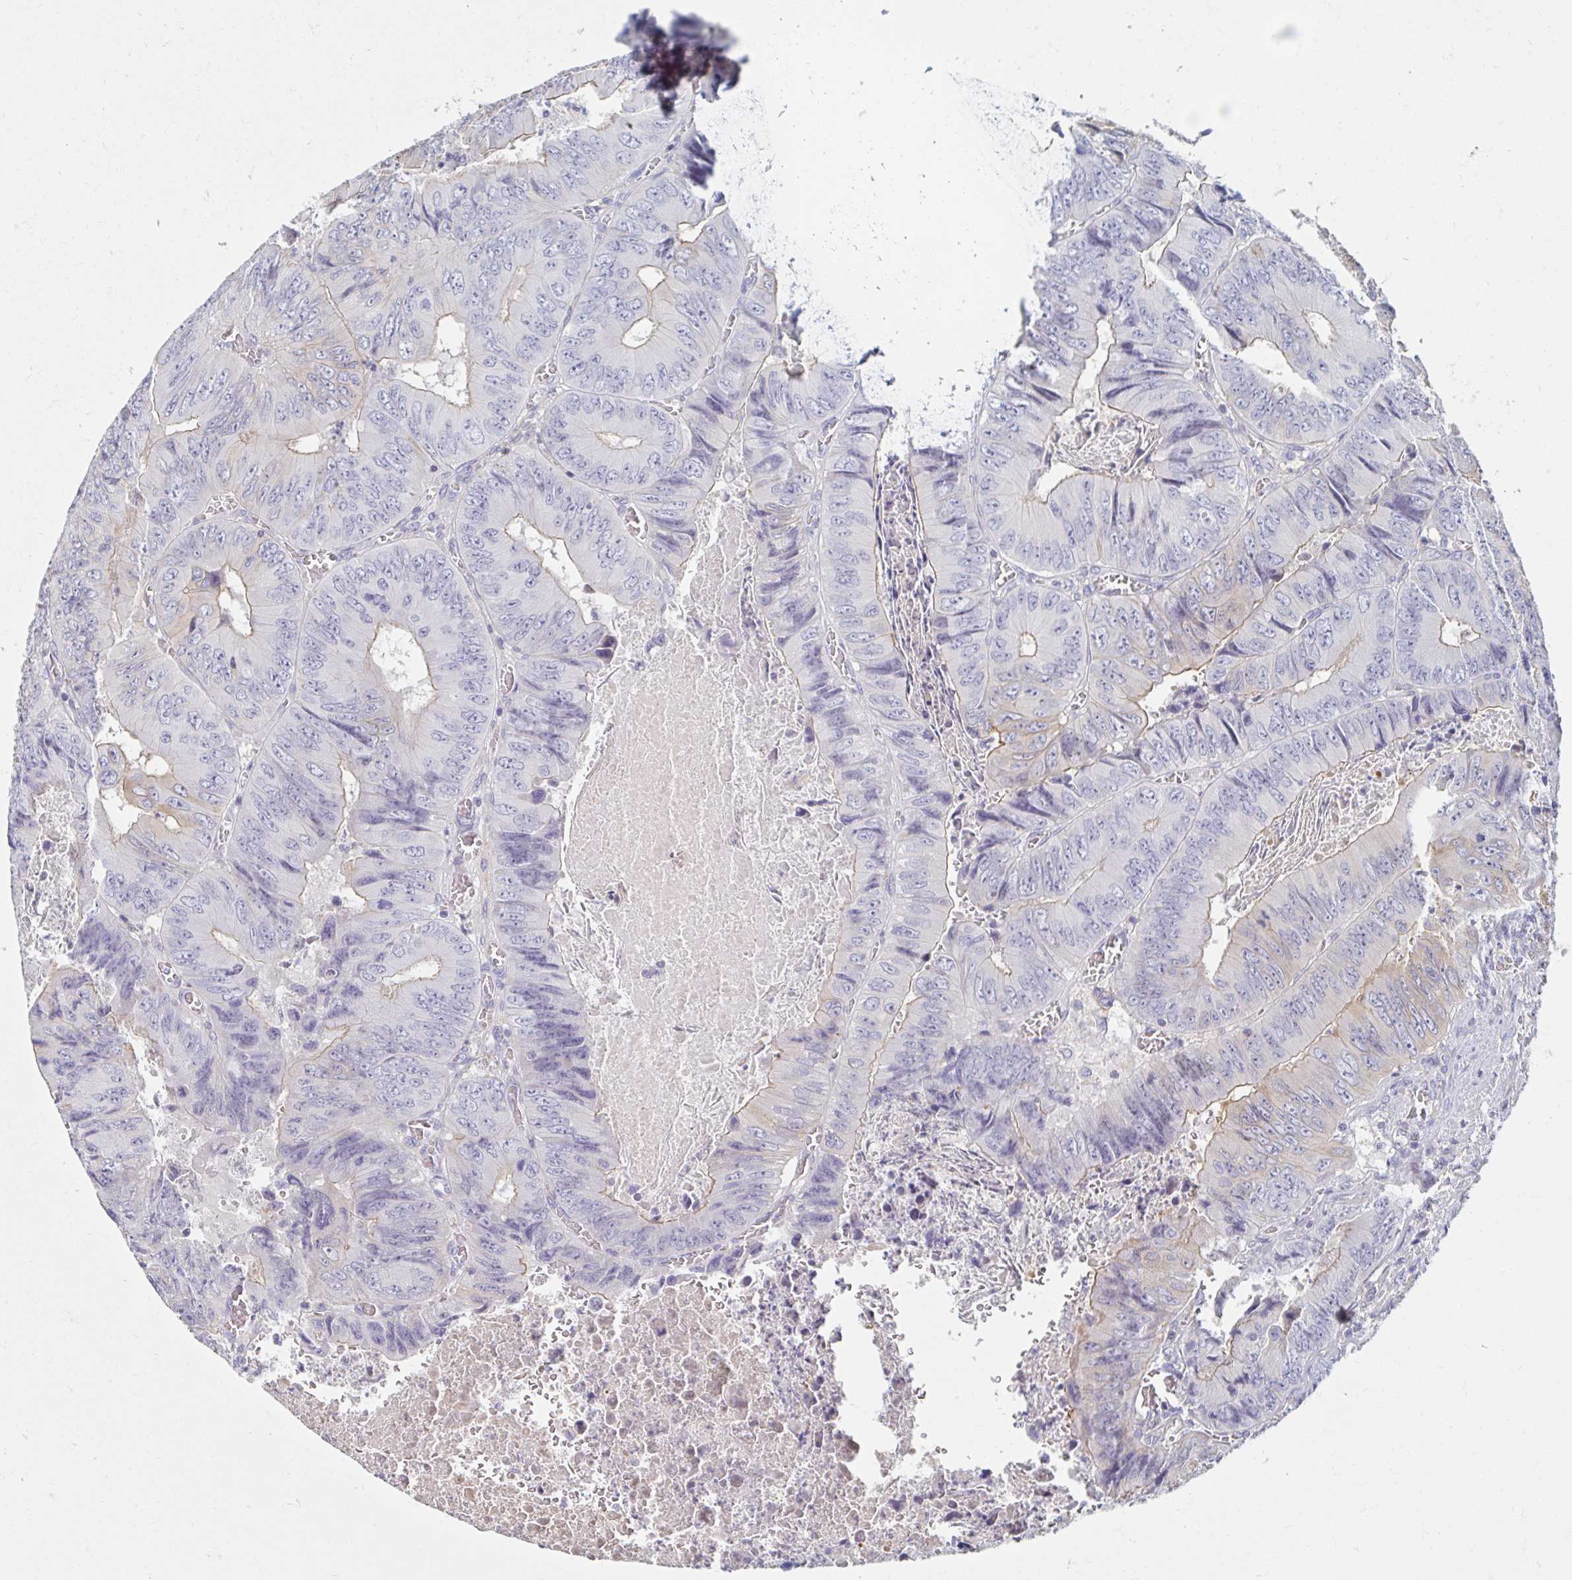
{"staining": {"intensity": "weak", "quantity": "<25%", "location": "cytoplasmic/membranous"}, "tissue": "colorectal cancer", "cell_type": "Tumor cells", "image_type": "cancer", "snomed": [{"axis": "morphology", "description": "Adenocarcinoma, NOS"}, {"axis": "topography", "description": "Colon"}], "caption": "Tumor cells are negative for brown protein staining in adenocarcinoma (colorectal).", "gene": "MYLK2", "patient": {"sex": "female", "age": 84}}